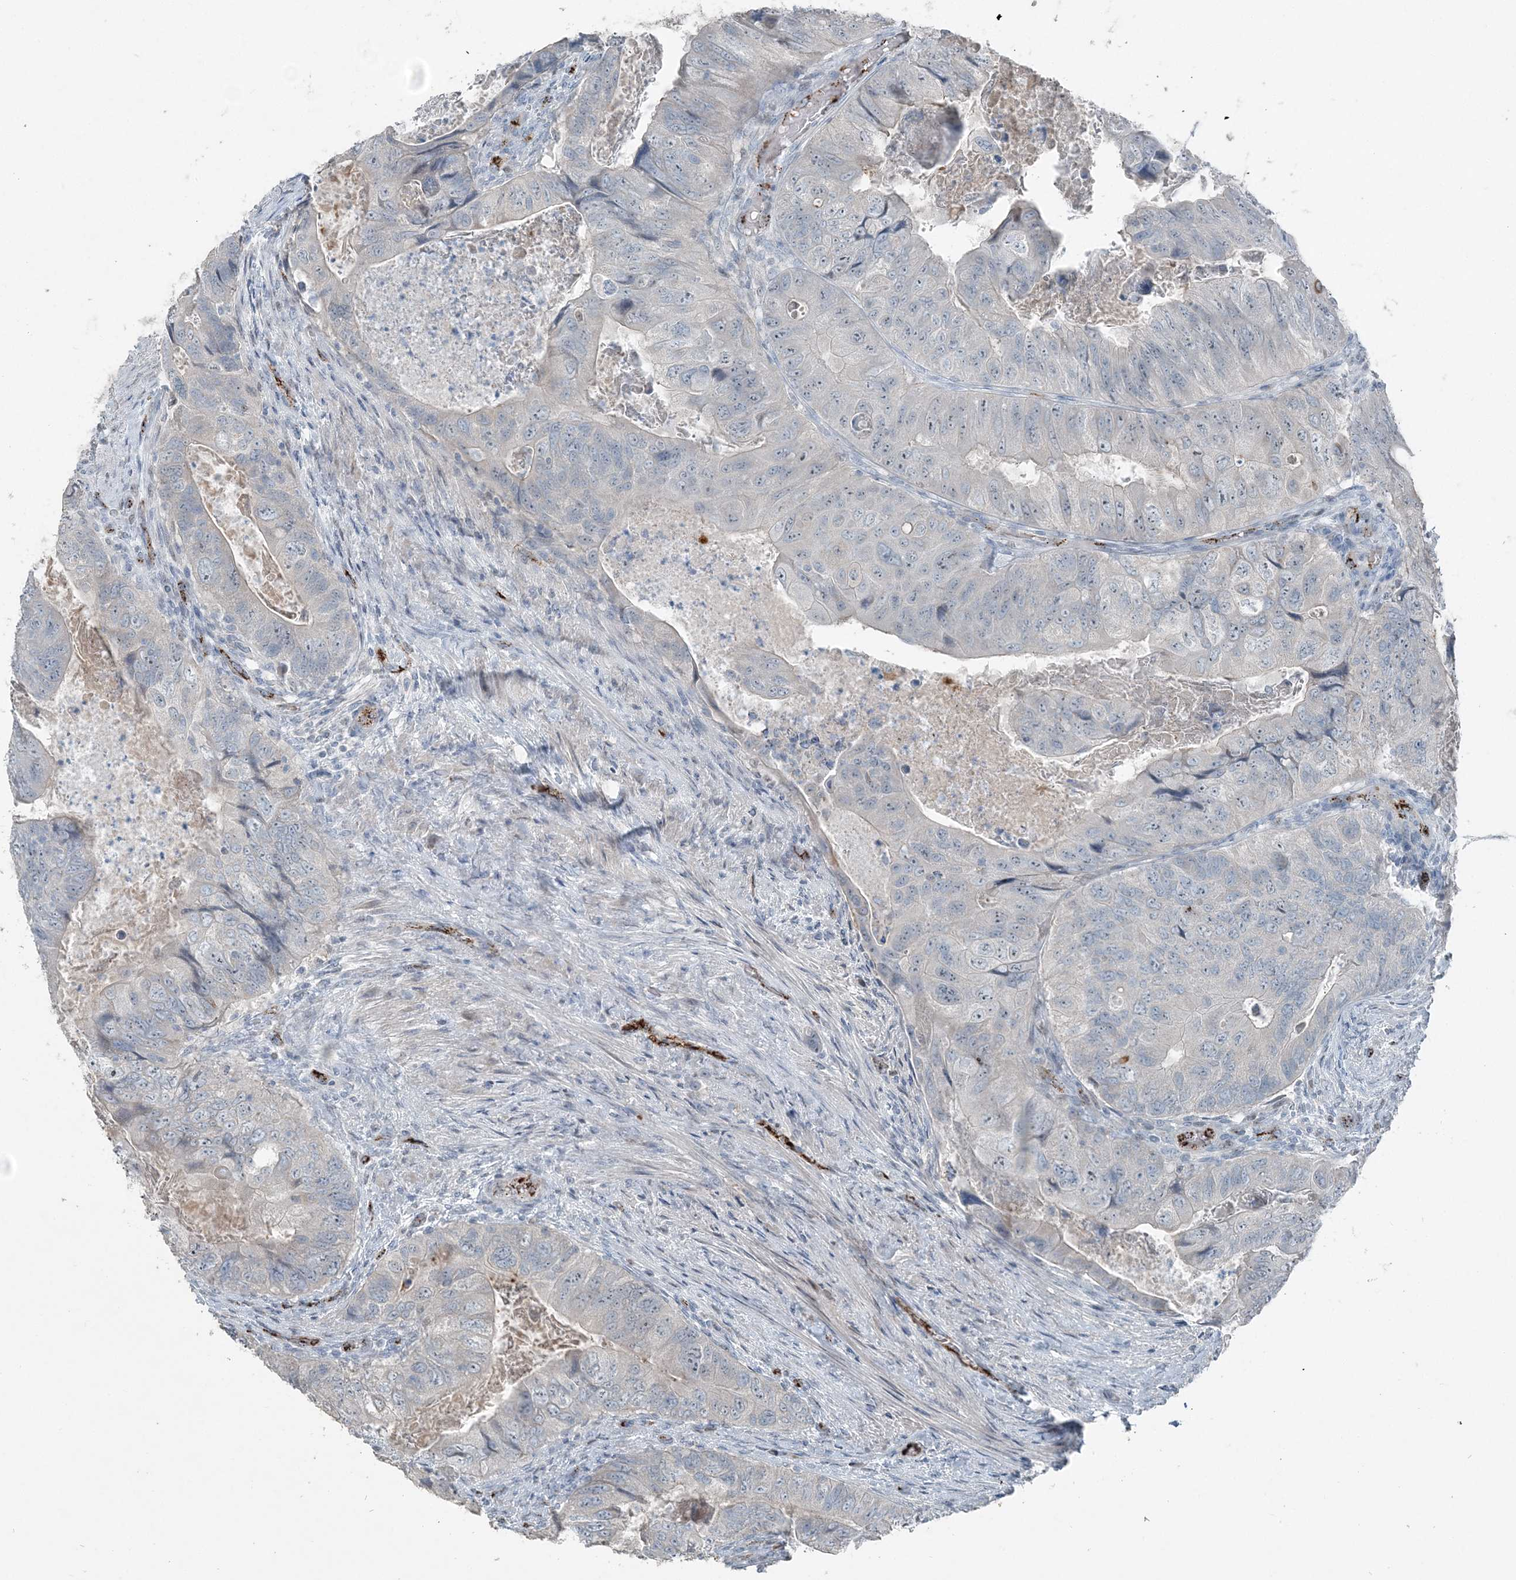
{"staining": {"intensity": "negative", "quantity": "none", "location": "none"}, "tissue": "colorectal cancer", "cell_type": "Tumor cells", "image_type": "cancer", "snomed": [{"axis": "morphology", "description": "Adenocarcinoma, NOS"}, {"axis": "topography", "description": "Rectum"}], "caption": "Photomicrograph shows no protein expression in tumor cells of colorectal cancer (adenocarcinoma) tissue.", "gene": "ELOVL7", "patient": {"sex": "male", "age": 63}}